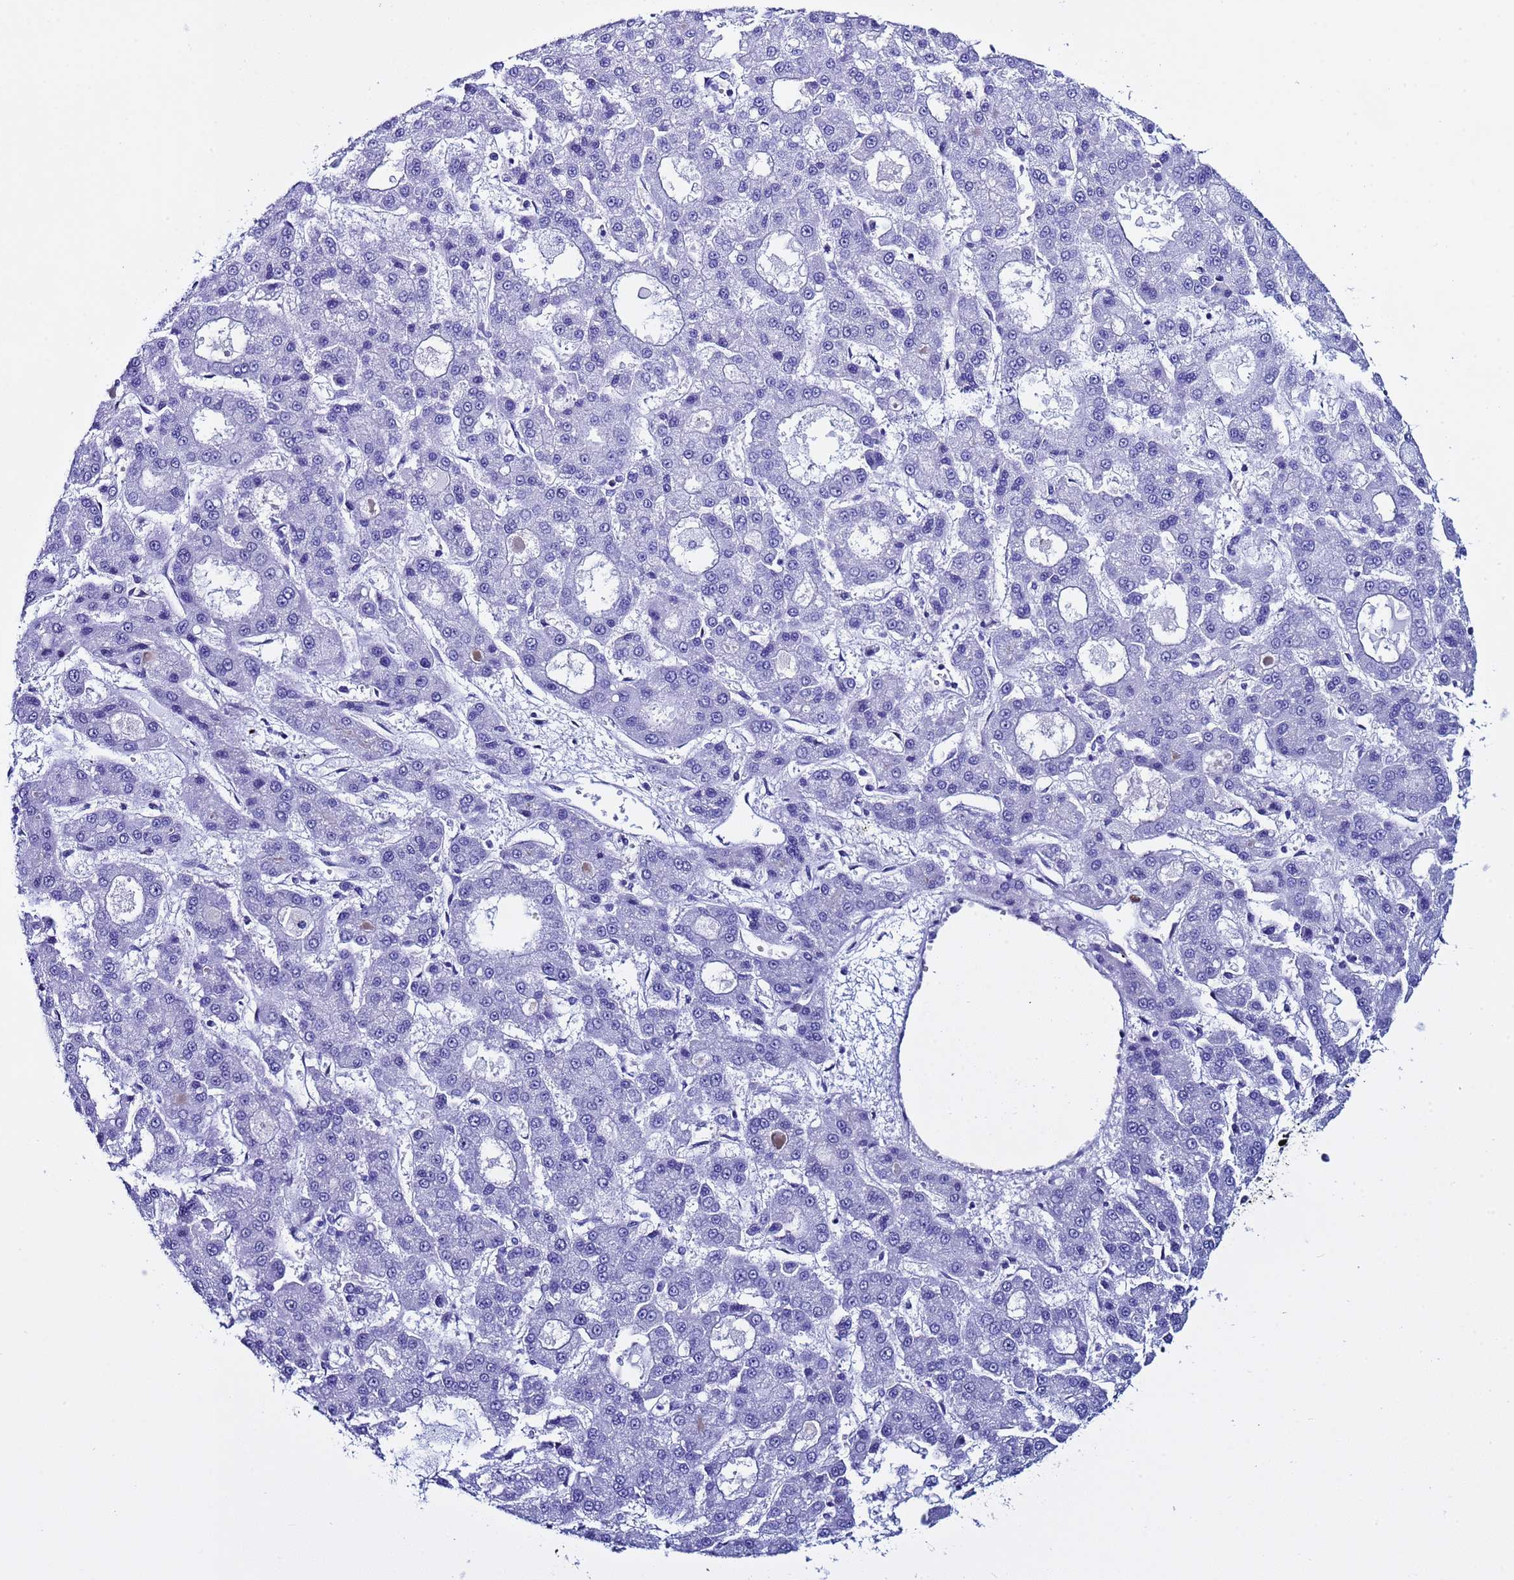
{"staining": {"intensity": "negative", "quantity": "none", "location": "none"}, "tissue": "liver cancer", "cell_type": "Tumor cells", "image_type": "cancer", "snomed": [{"axis": "morphology", "description": "Carcinoma, Hepatocellular, NOS"}, {"axis": "topography", "description": "Liver"}], "caption": "Human hepatocellular carcinoma (liver) stained for a protein using immunohistochemistry (IHC) demonstrates no positivity in tumor cells.", "gene": "POP5", "patient": {"sex": "male", "age": 70}}